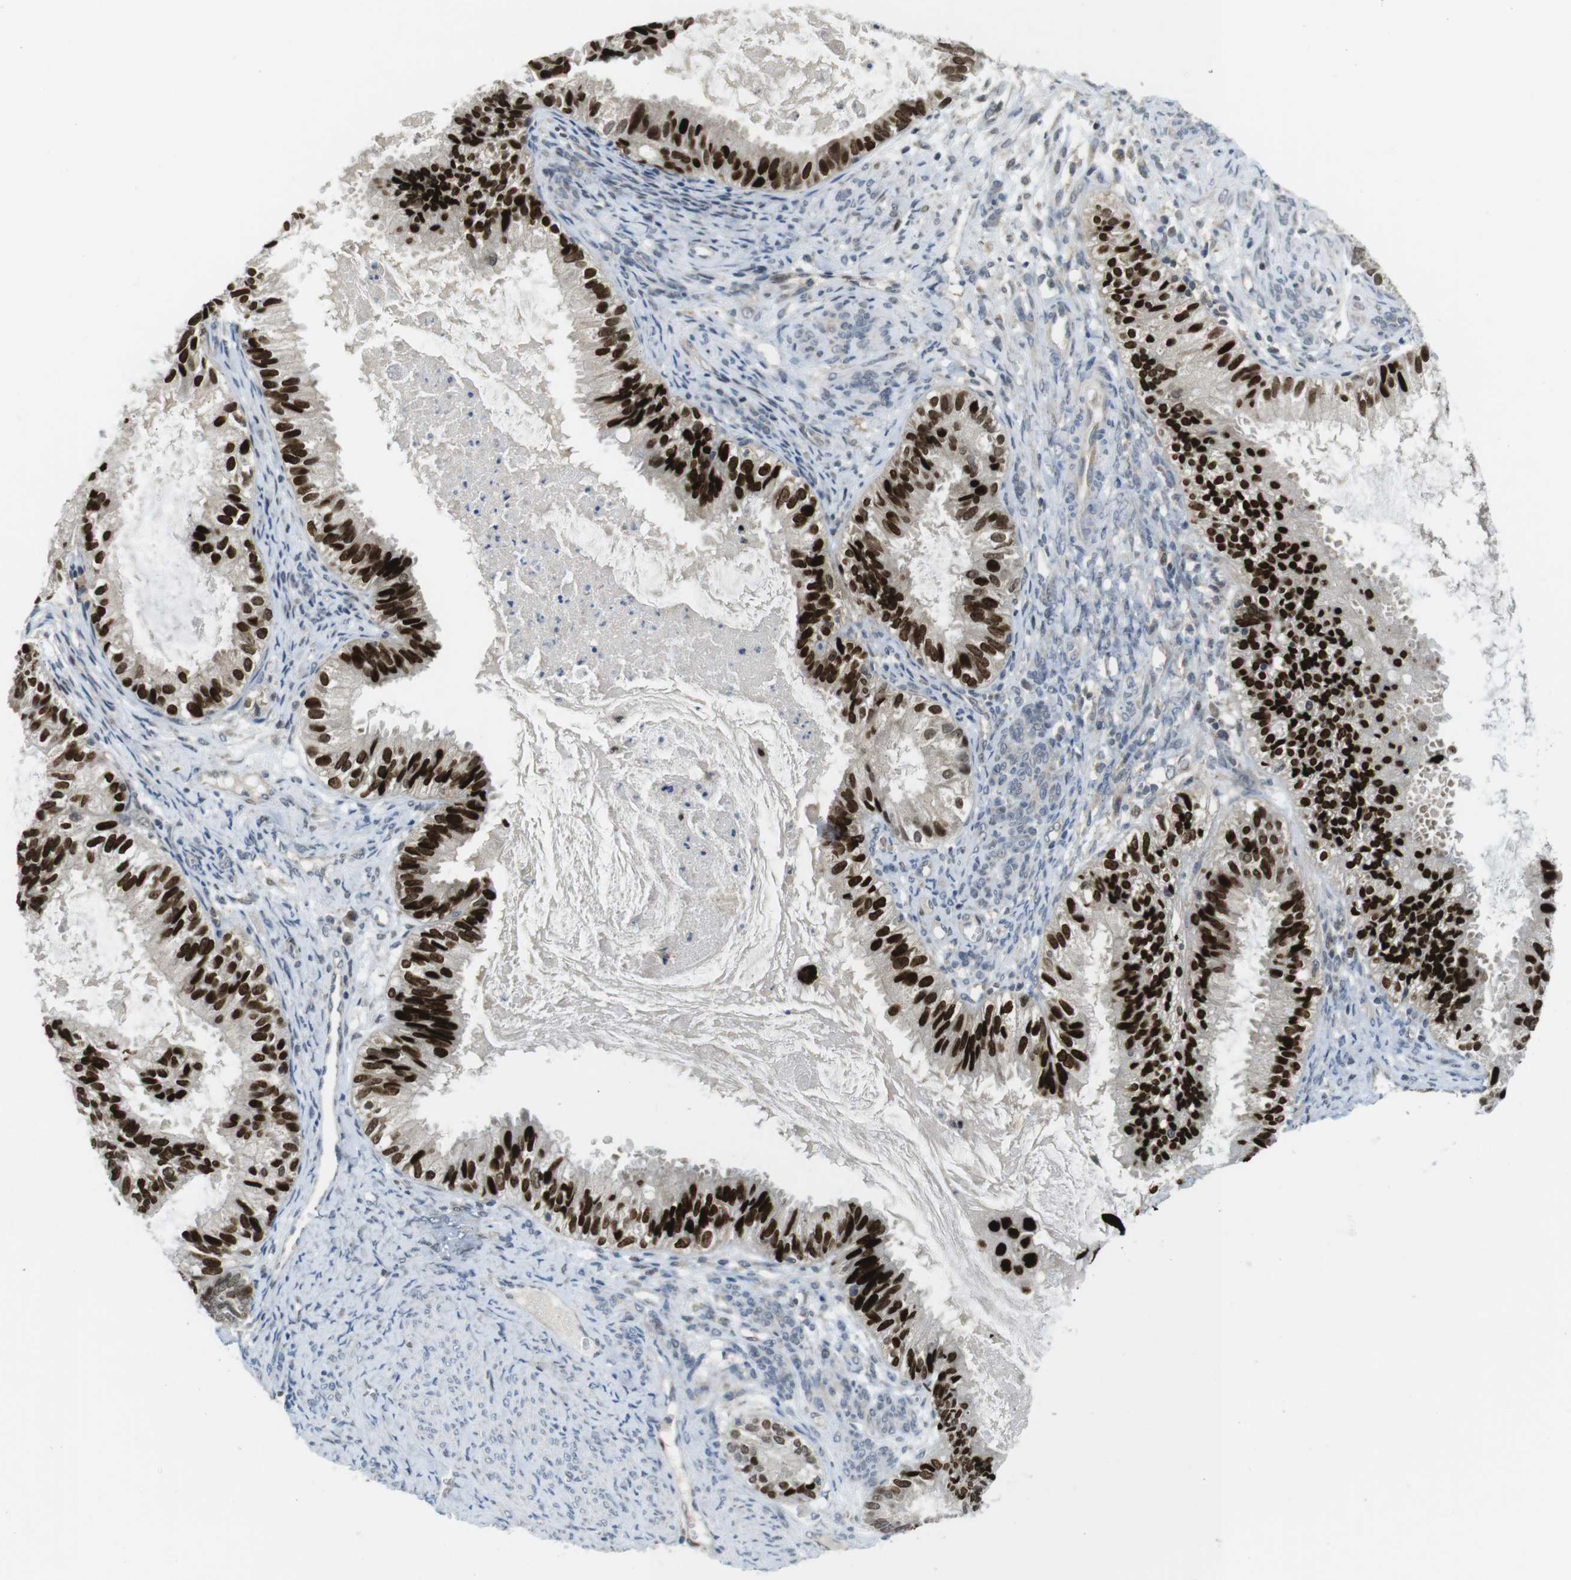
{"staining": {"intensity": "strong", "quantity": ">75%", "location": "nuclear"}, "tissue": "cervical cancer", "cell_type": "Tumor cells", "image_type": "cancer", "snomed": [{"axis": "morphology", "description": "Normal tissue, NOS"}, {"axis": "morphology", "description": "Adenocarcinoma, NOS"}, {"axis": "topography", "description": "Cervix"}, {"axis": "topography", "description": "Endometrium"}], "caption": "High-magnification brightfield microscopy of cervical cancer stained with DAB (3,3'-diaminobenzidine) (brown) and counterstained with hematoxylin (blue). tumor cells exhibit strong nuclear positivity is present in about>75% of cells.", "gene": "RCC1", "patient": {"sex": "female", "age": 86}}